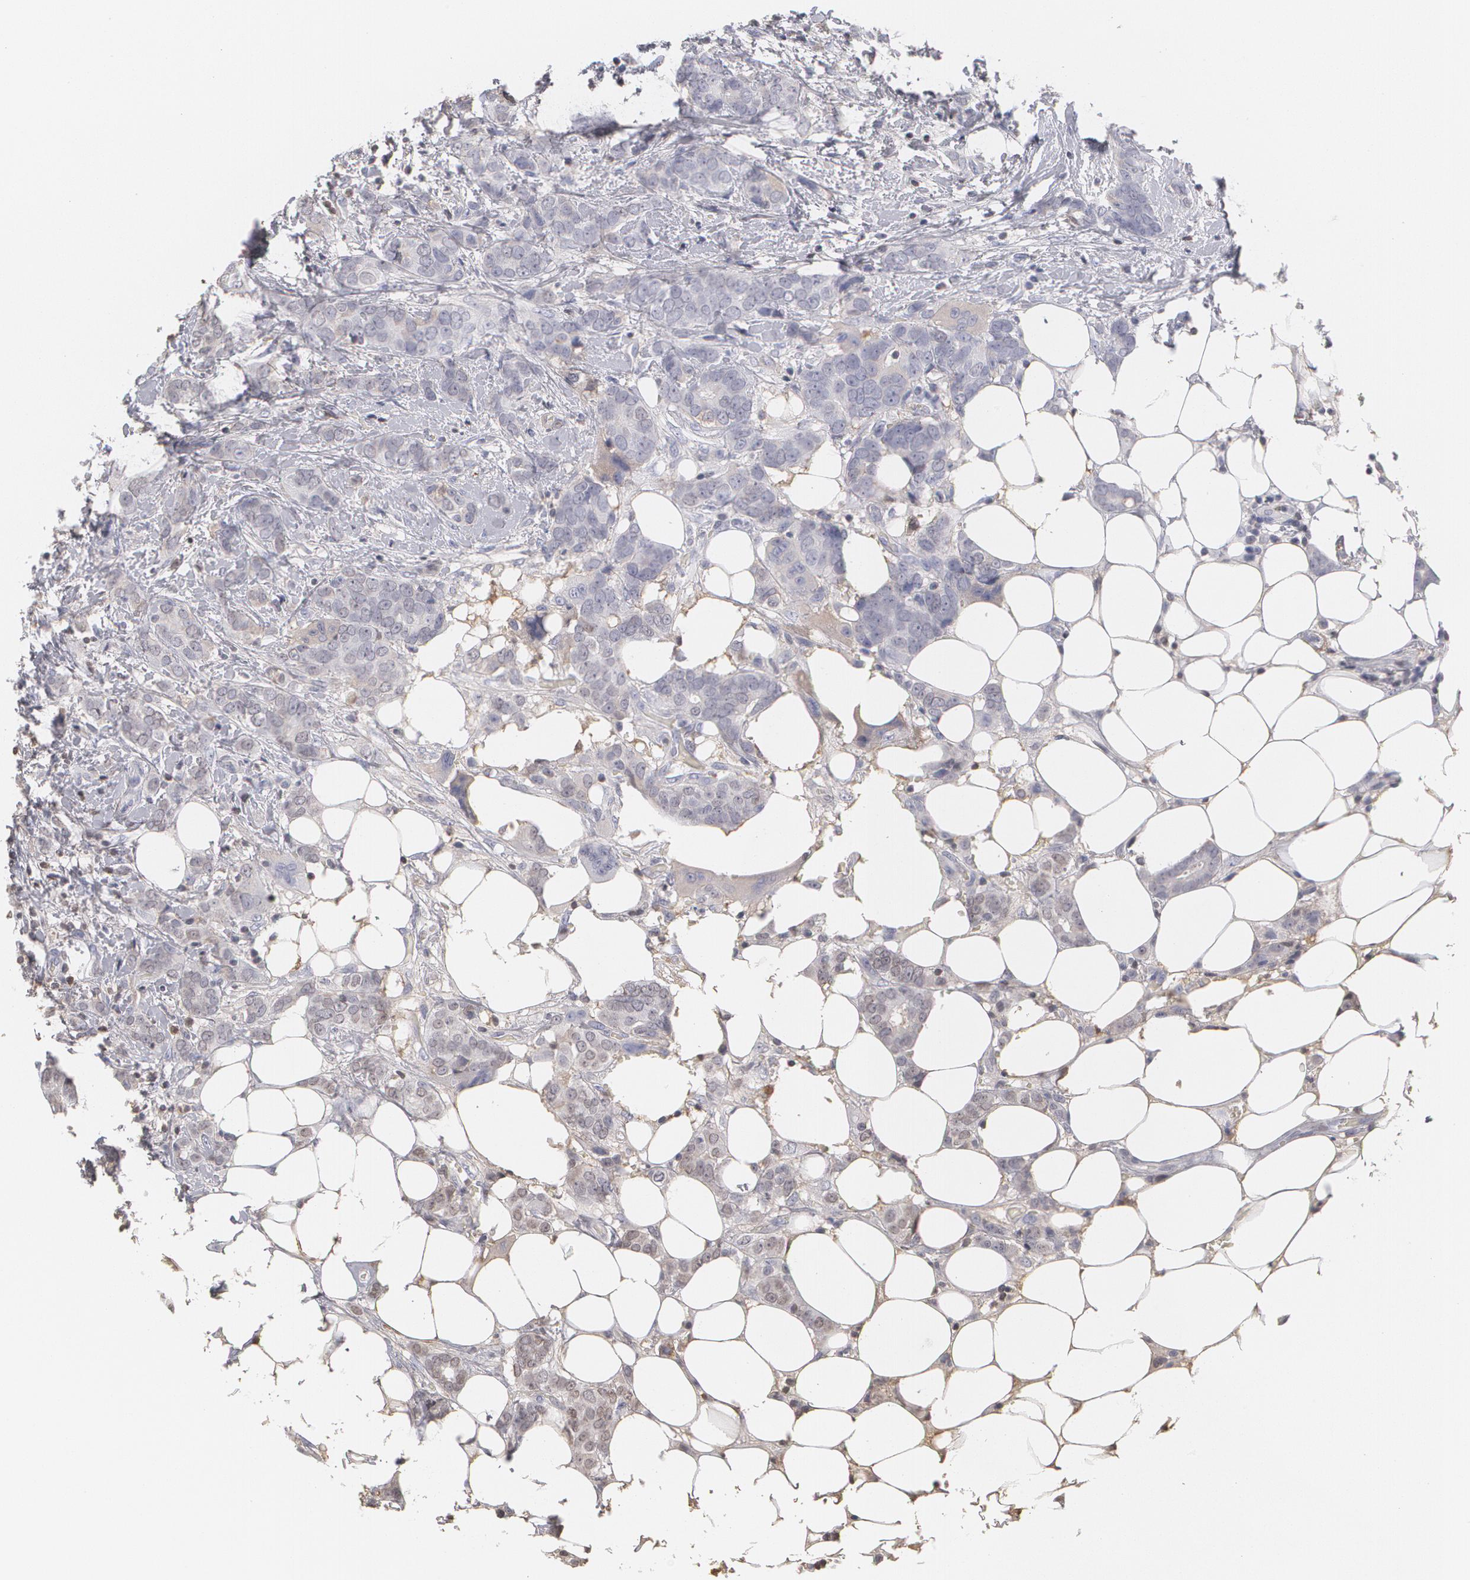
{"staining": {"intensity": "weak", "quantity": "<25%", "location": "nuclear"}, "tissue": "breast cancer", "cell_type": "Tumor cells", "image_type": "cancer", "snomed": [{"axis": "morphology", "description": "Duct carcinoma"}, {"axis": "topography", "description": "Breast"}], "caption": "Tumor cells are negative for brown protein staining in intraductal carcinoma (breast).", "gene": "SERPINA1", "patient": {"sex": "female", "age": 53}}